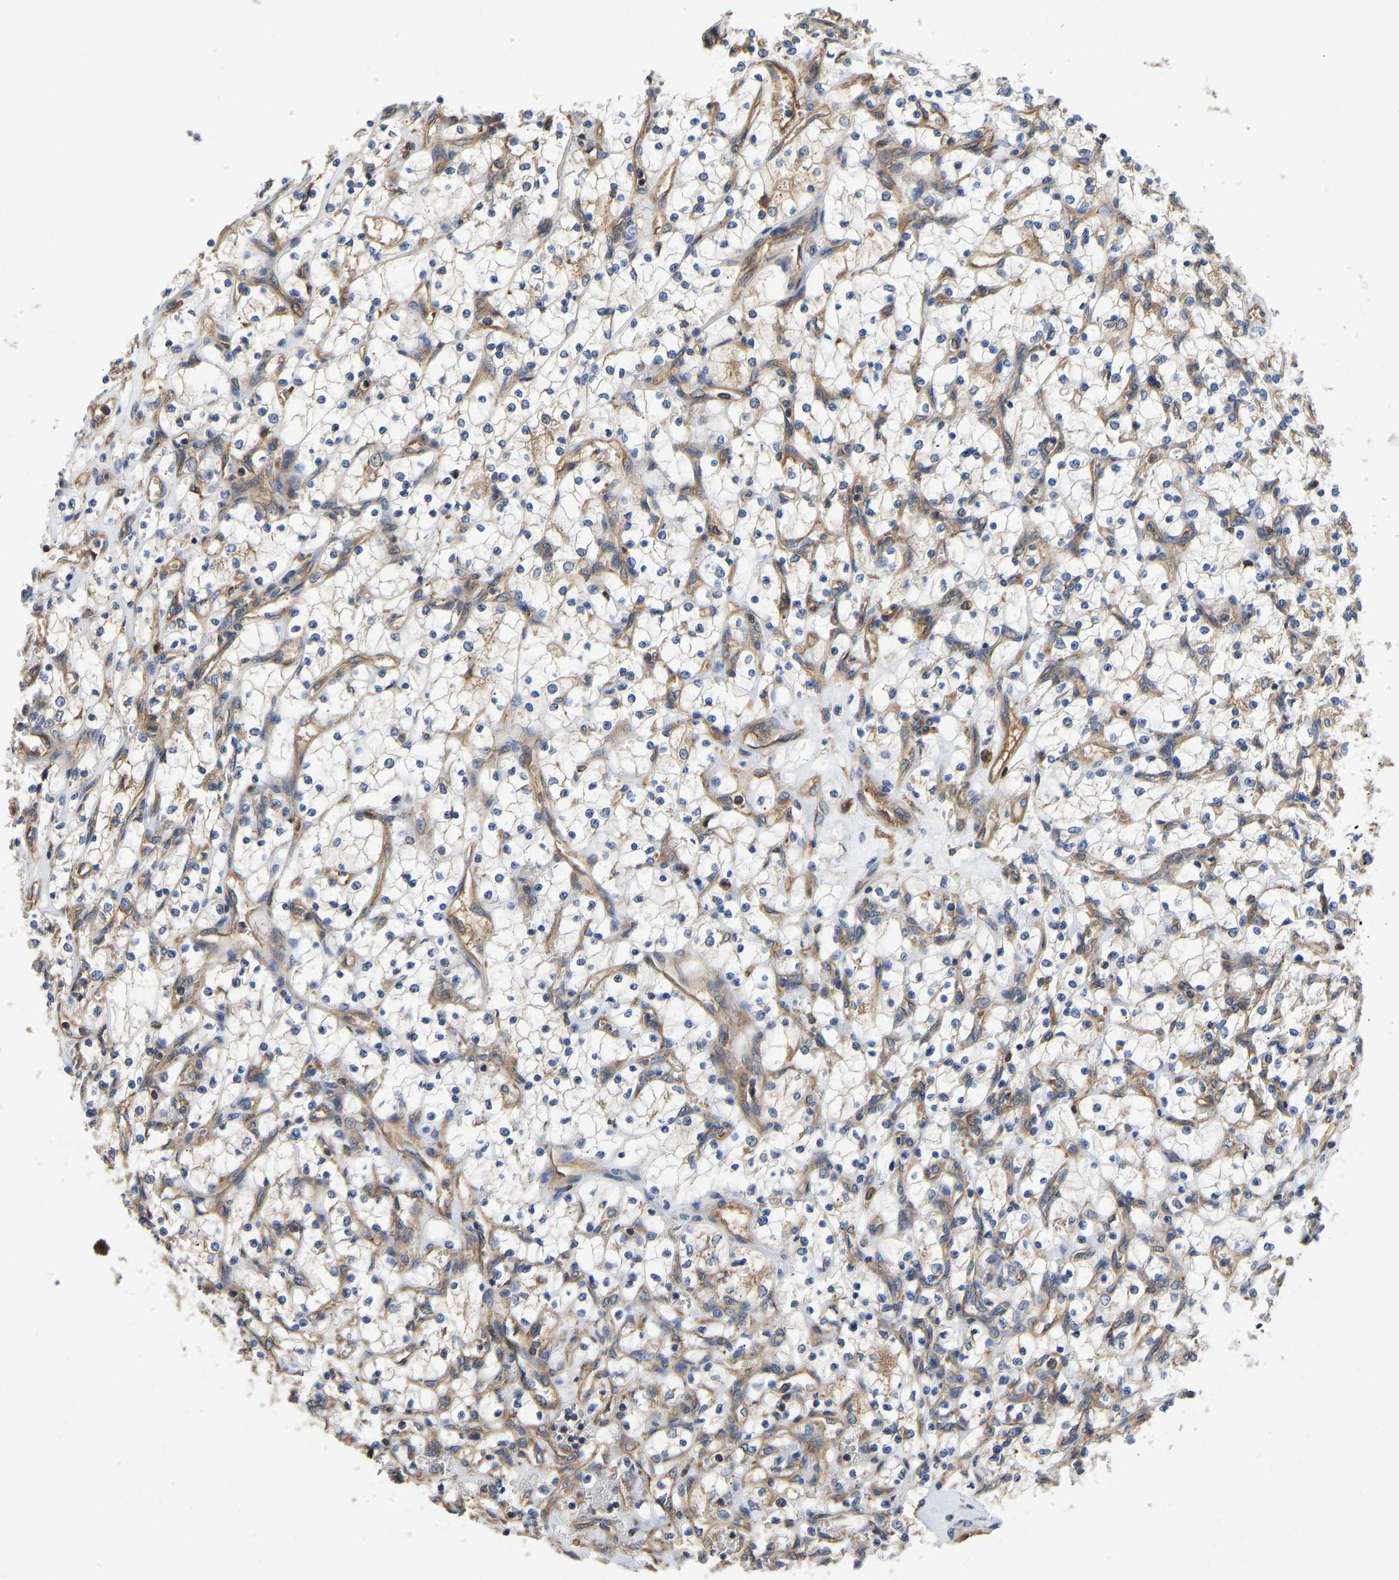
{"staining": {"intensity": "weak", "quantity": "25%-75%", "location": "cytoplasmic/membranous"}, "tissue": "renal cancer", "cell_type": "Tumor cells", "image_type": "cancer", "snomed": [{"axis": "morphology", "description": "Adenocarcinoma, NOS"}, {"axis": "topography", "description": "Kidney"}], "caption": "Brown immunohistochemical staining in human renal adenocarcinoma exhibits weak cytoplasmic/membranous staining in about 25%-75% of tumor cells. (DAB = brown stain, brightfield microscopy at high magnification).", "gene": "FLNB", "patient": {"sex": "female", "age": 69}}